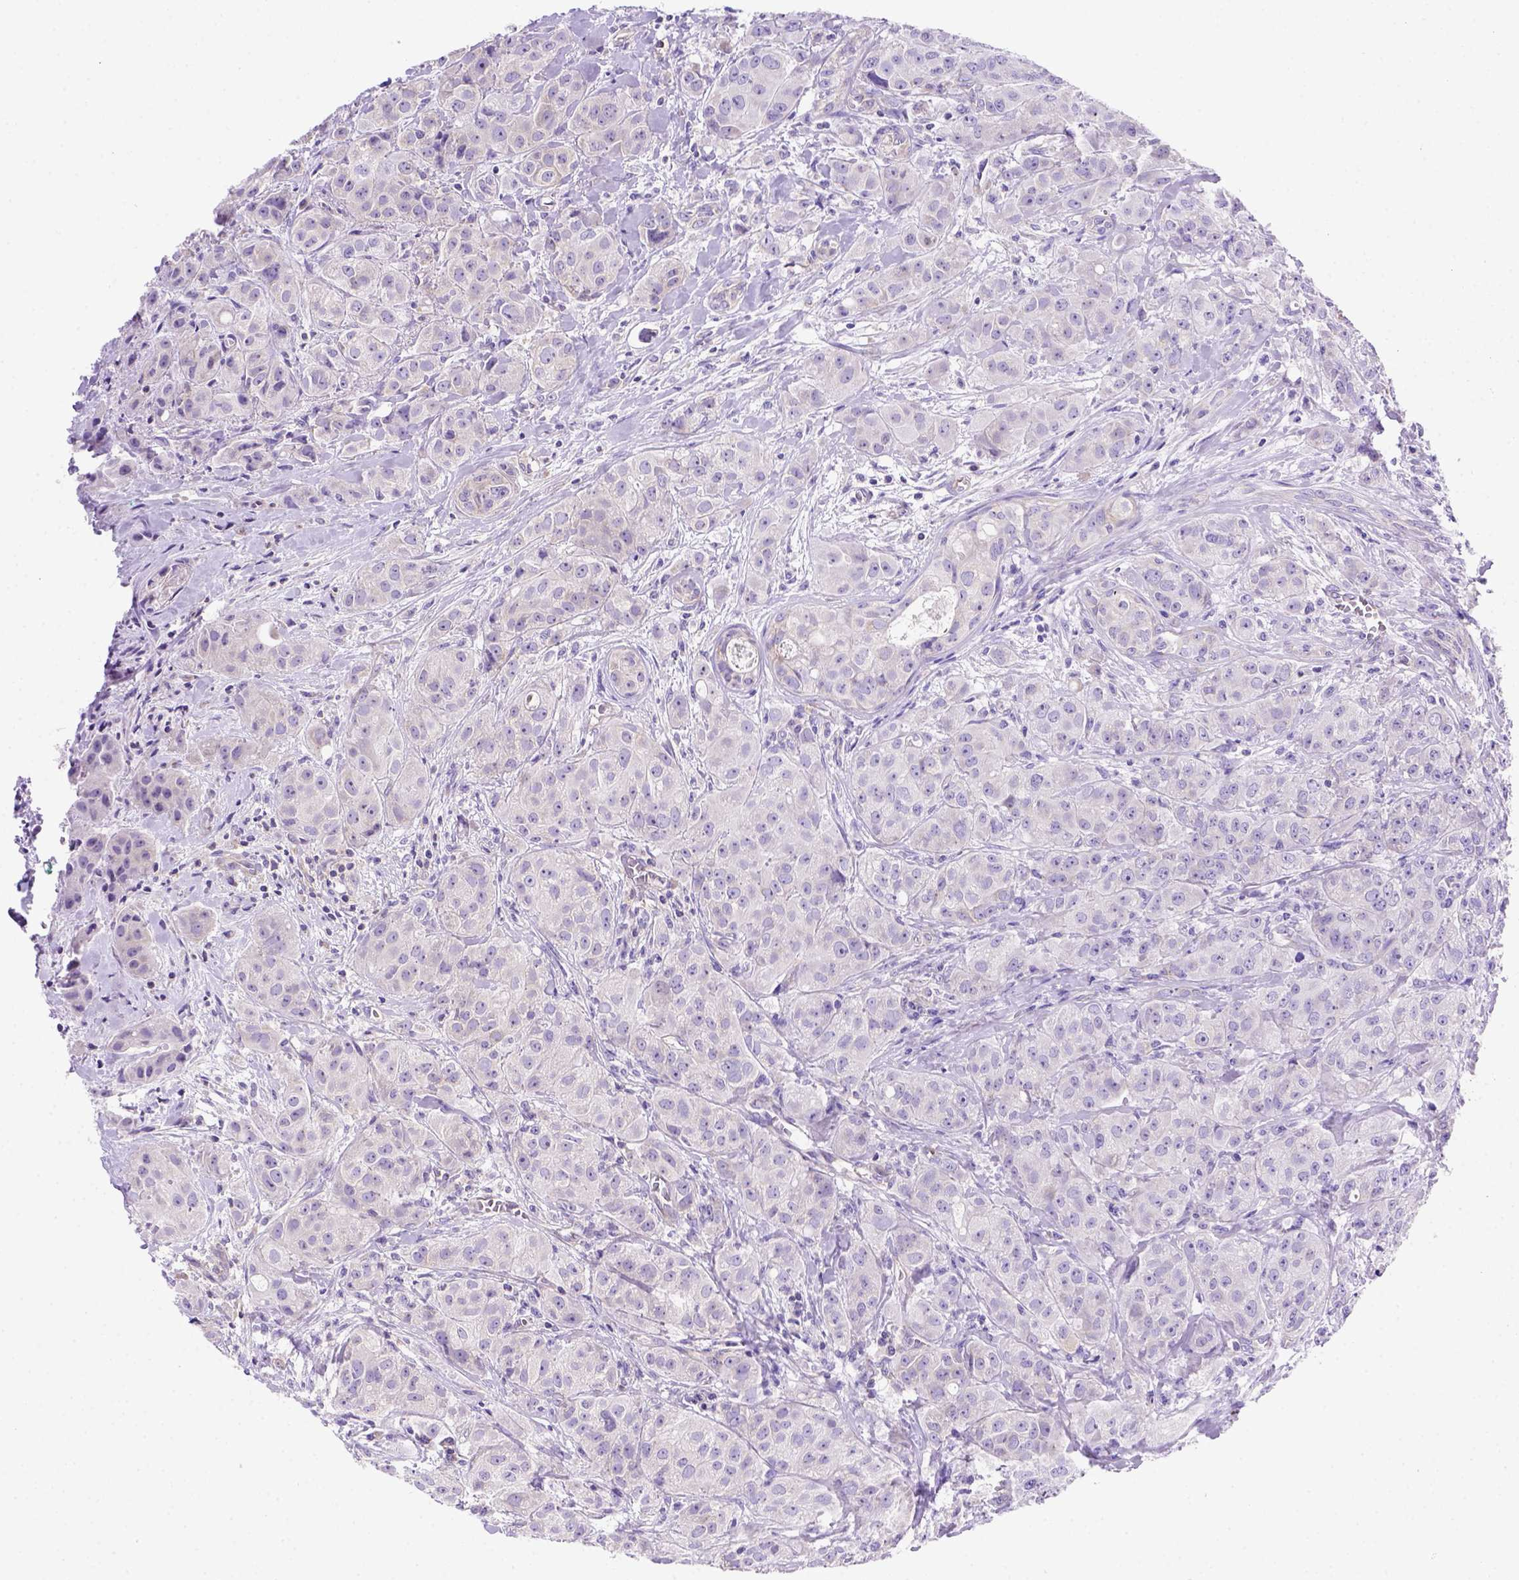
{"staining": {"intensity": "negative", "quantity": "none", "location": "none"}, "tissue": "breast cancer", "cell_type": "Tumor cells", "image_type": "cancer", "snomed": [{"axis": "morphology", "description": "Duct carcinoma"}, {"axis": "topography", "description": "Breast"}], "caption": "Immunohistochemical staining of human infiltrating ductal carcinoma (breast) demonstrates no significant staining in tumor cells.", "gene": "FOXI1", "patient": {"sex": "female", "age": 43}}